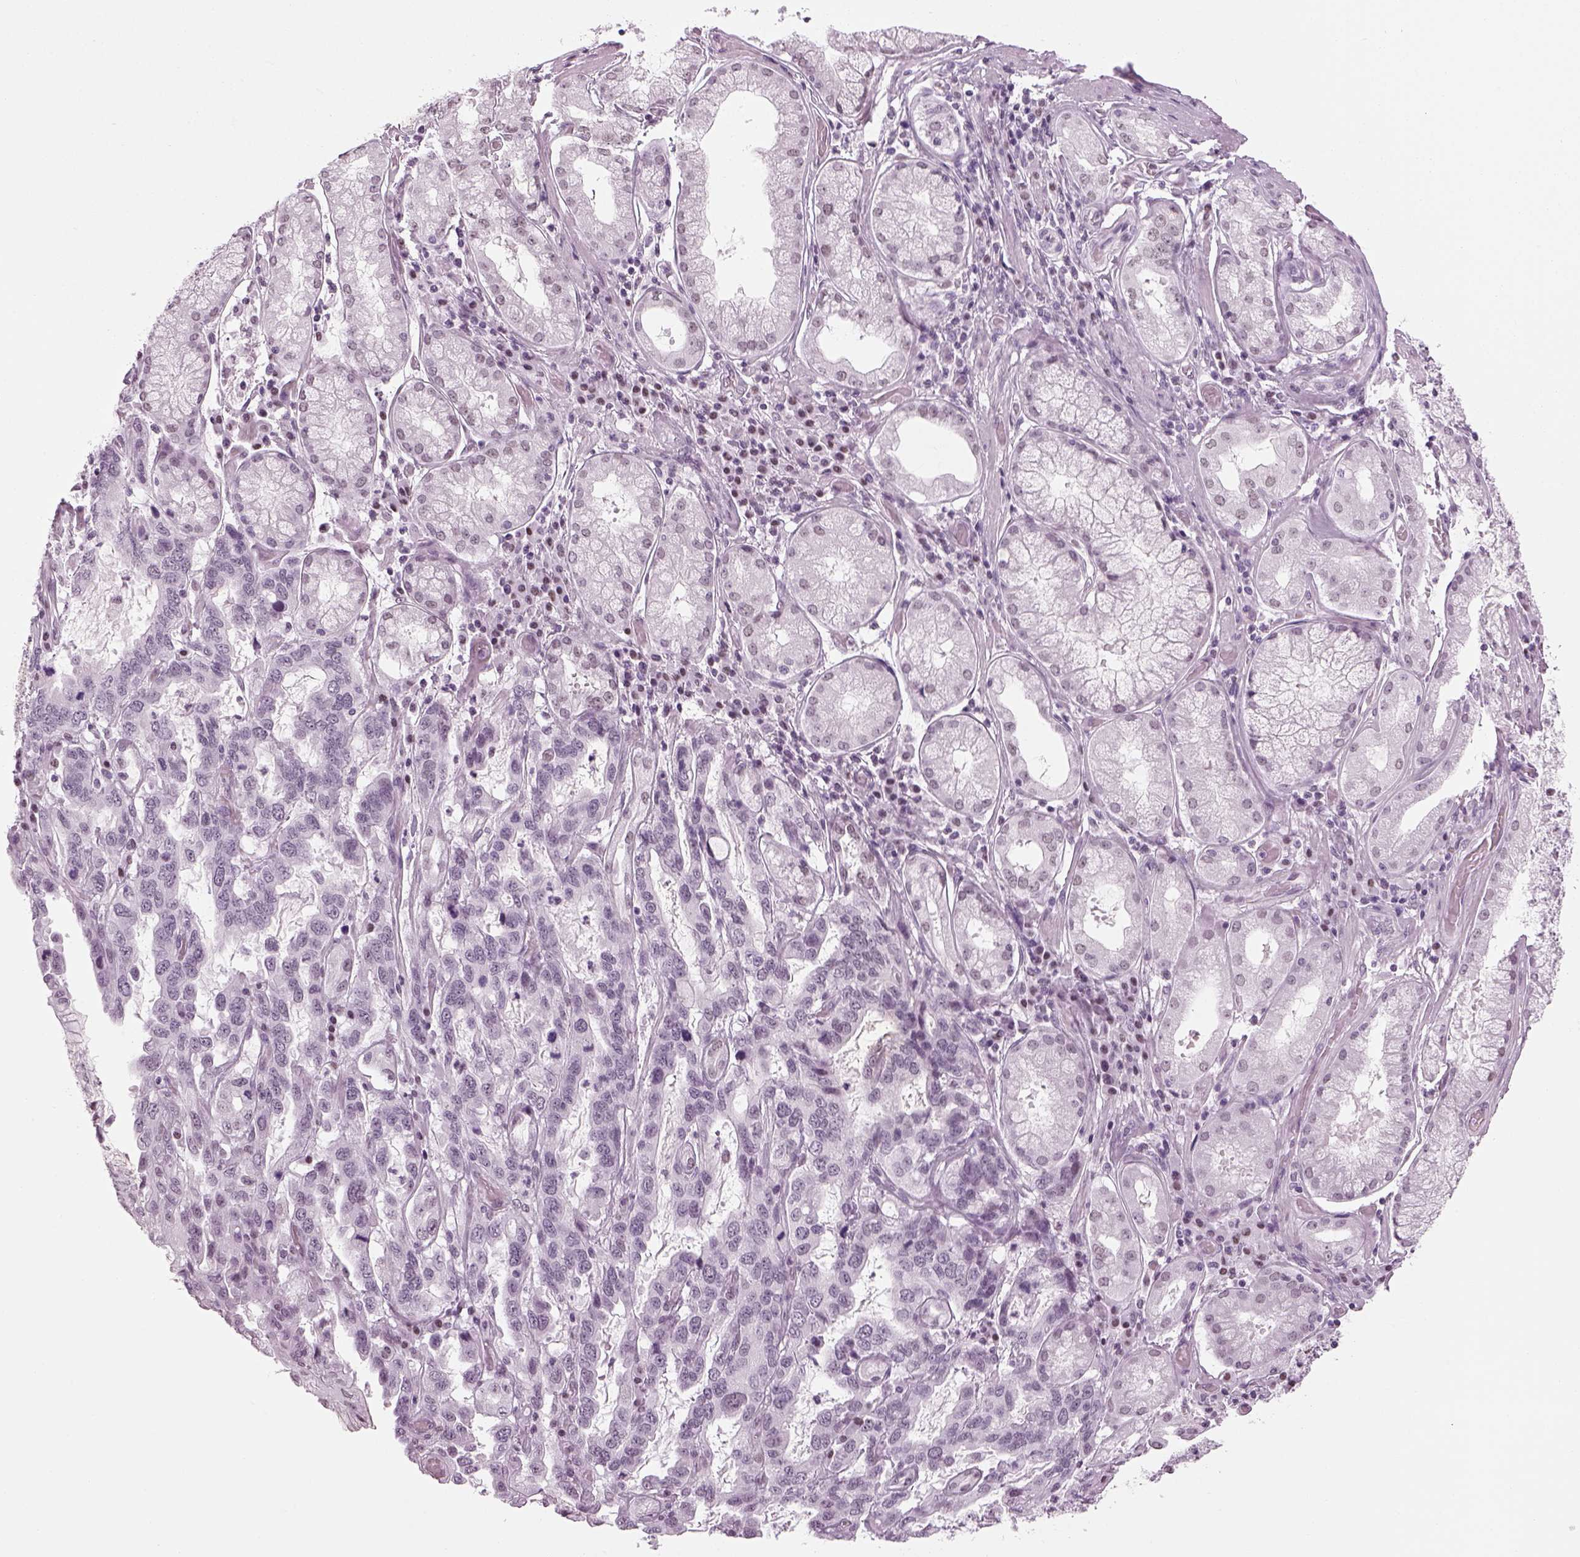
{"staining": {"intensity": "negative", "quantity": "none", "location": "none"}, "tissue": "stomach cancer", "cell_type": "Tumor cells", "image_type": "cancer", "snomed": [{"axis": "morphology", "description": "Adenocarcinoma, NOS"}, {"axis": "topography", "description": "Stomach, lower"}], "caption": "This is an immunohistochemistry (IHC) micrograph of stomach adenocarcinoma. There is no positivity in tumor cells.", "gene": "KCNG2", "patient": {"sex": "female", "age": 76}}